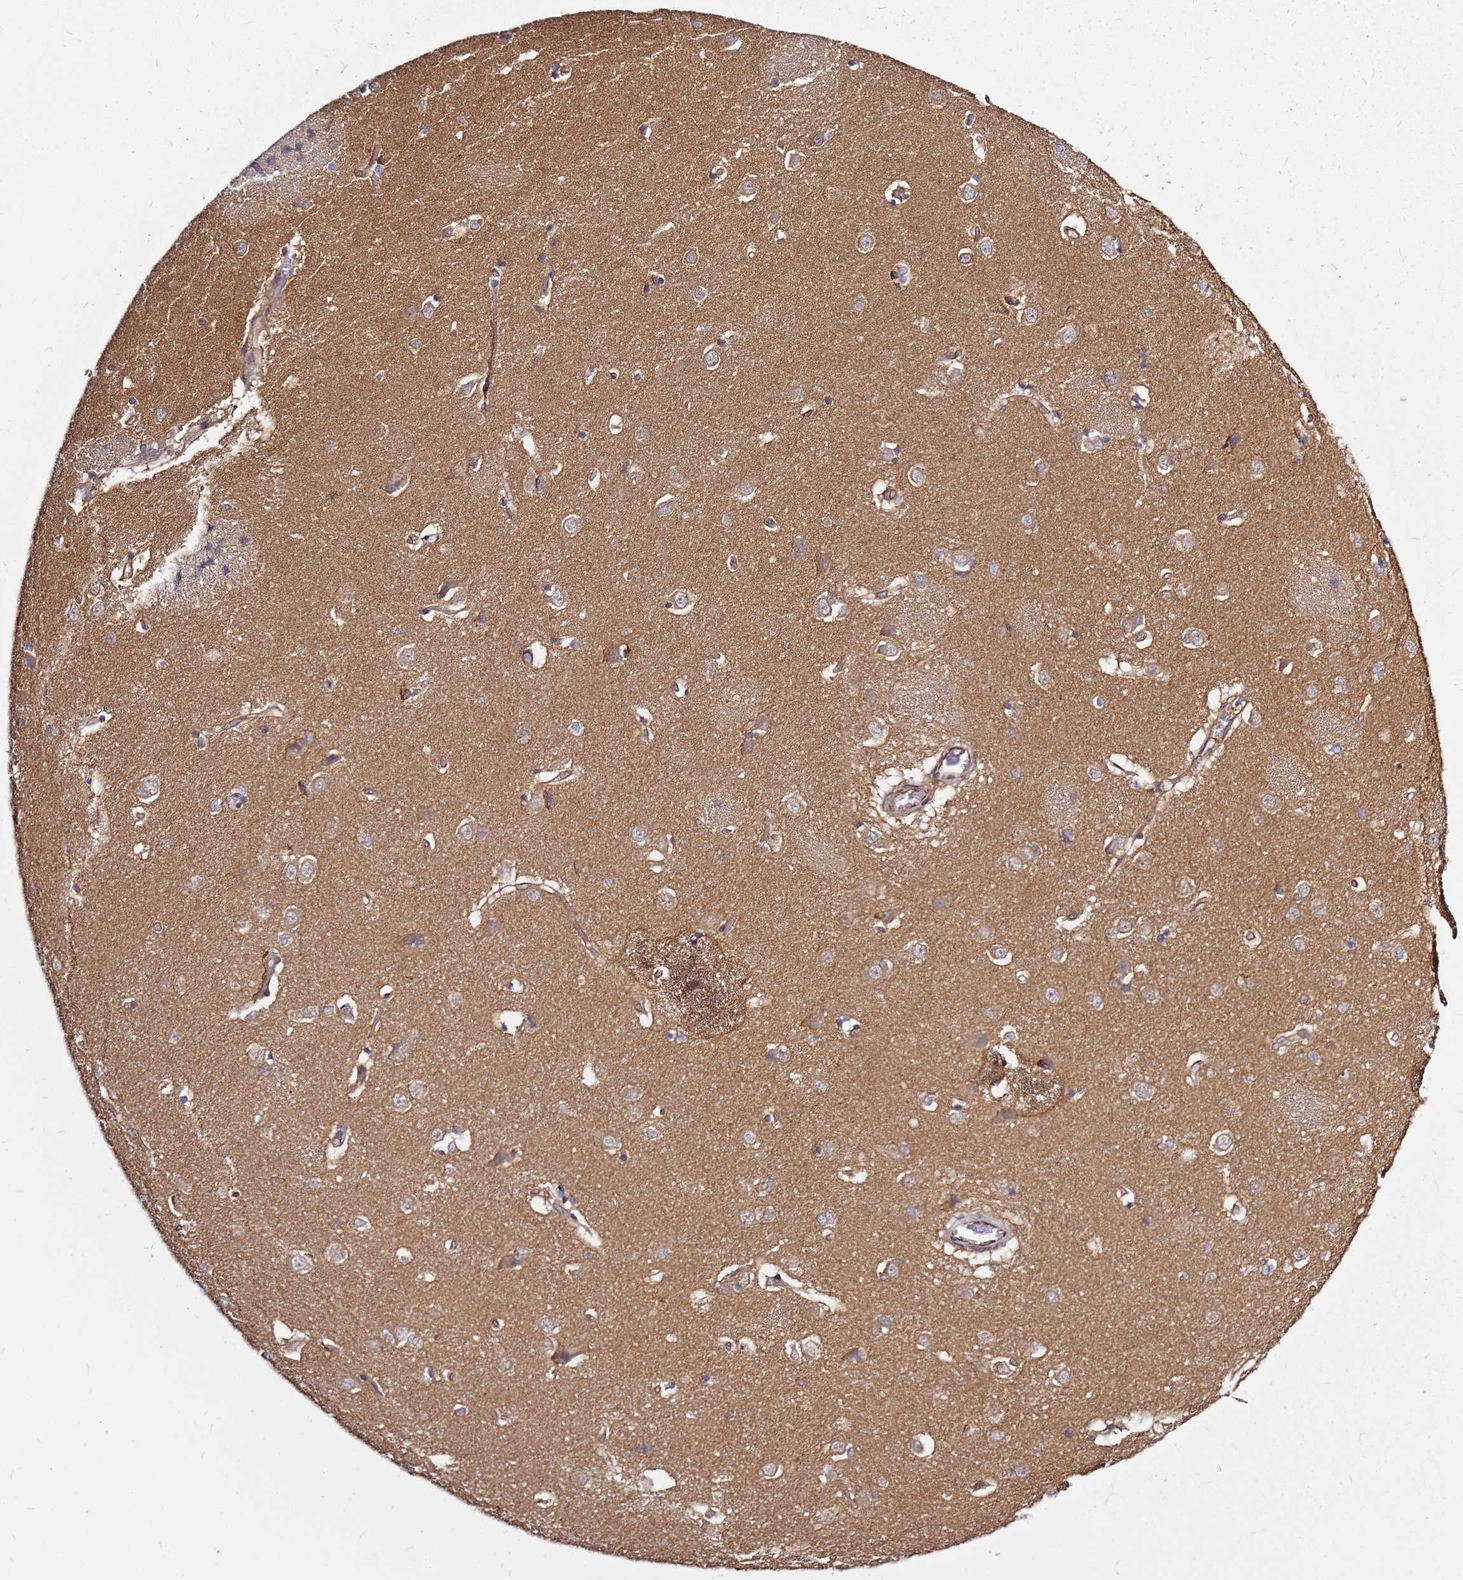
{"staining": {"intensity": "negative", "quantity": "none", "location": "none"}, "tissue": "caudate", "cell_type": "Glial cells", "image_type": "normal", "snomed": [{"axis": "morphology", "description": "Normal tissue, NOS"}, {"axis": "topography", "description": "Lateral ventricle wall"}], "caption": "A photomicrograph of human caudate is negative for staining in glial cells. (DAB immunohistochemistry, high magnification).", "gene": "NUDT14", "patient": {"sex": "male", "age": 37}}